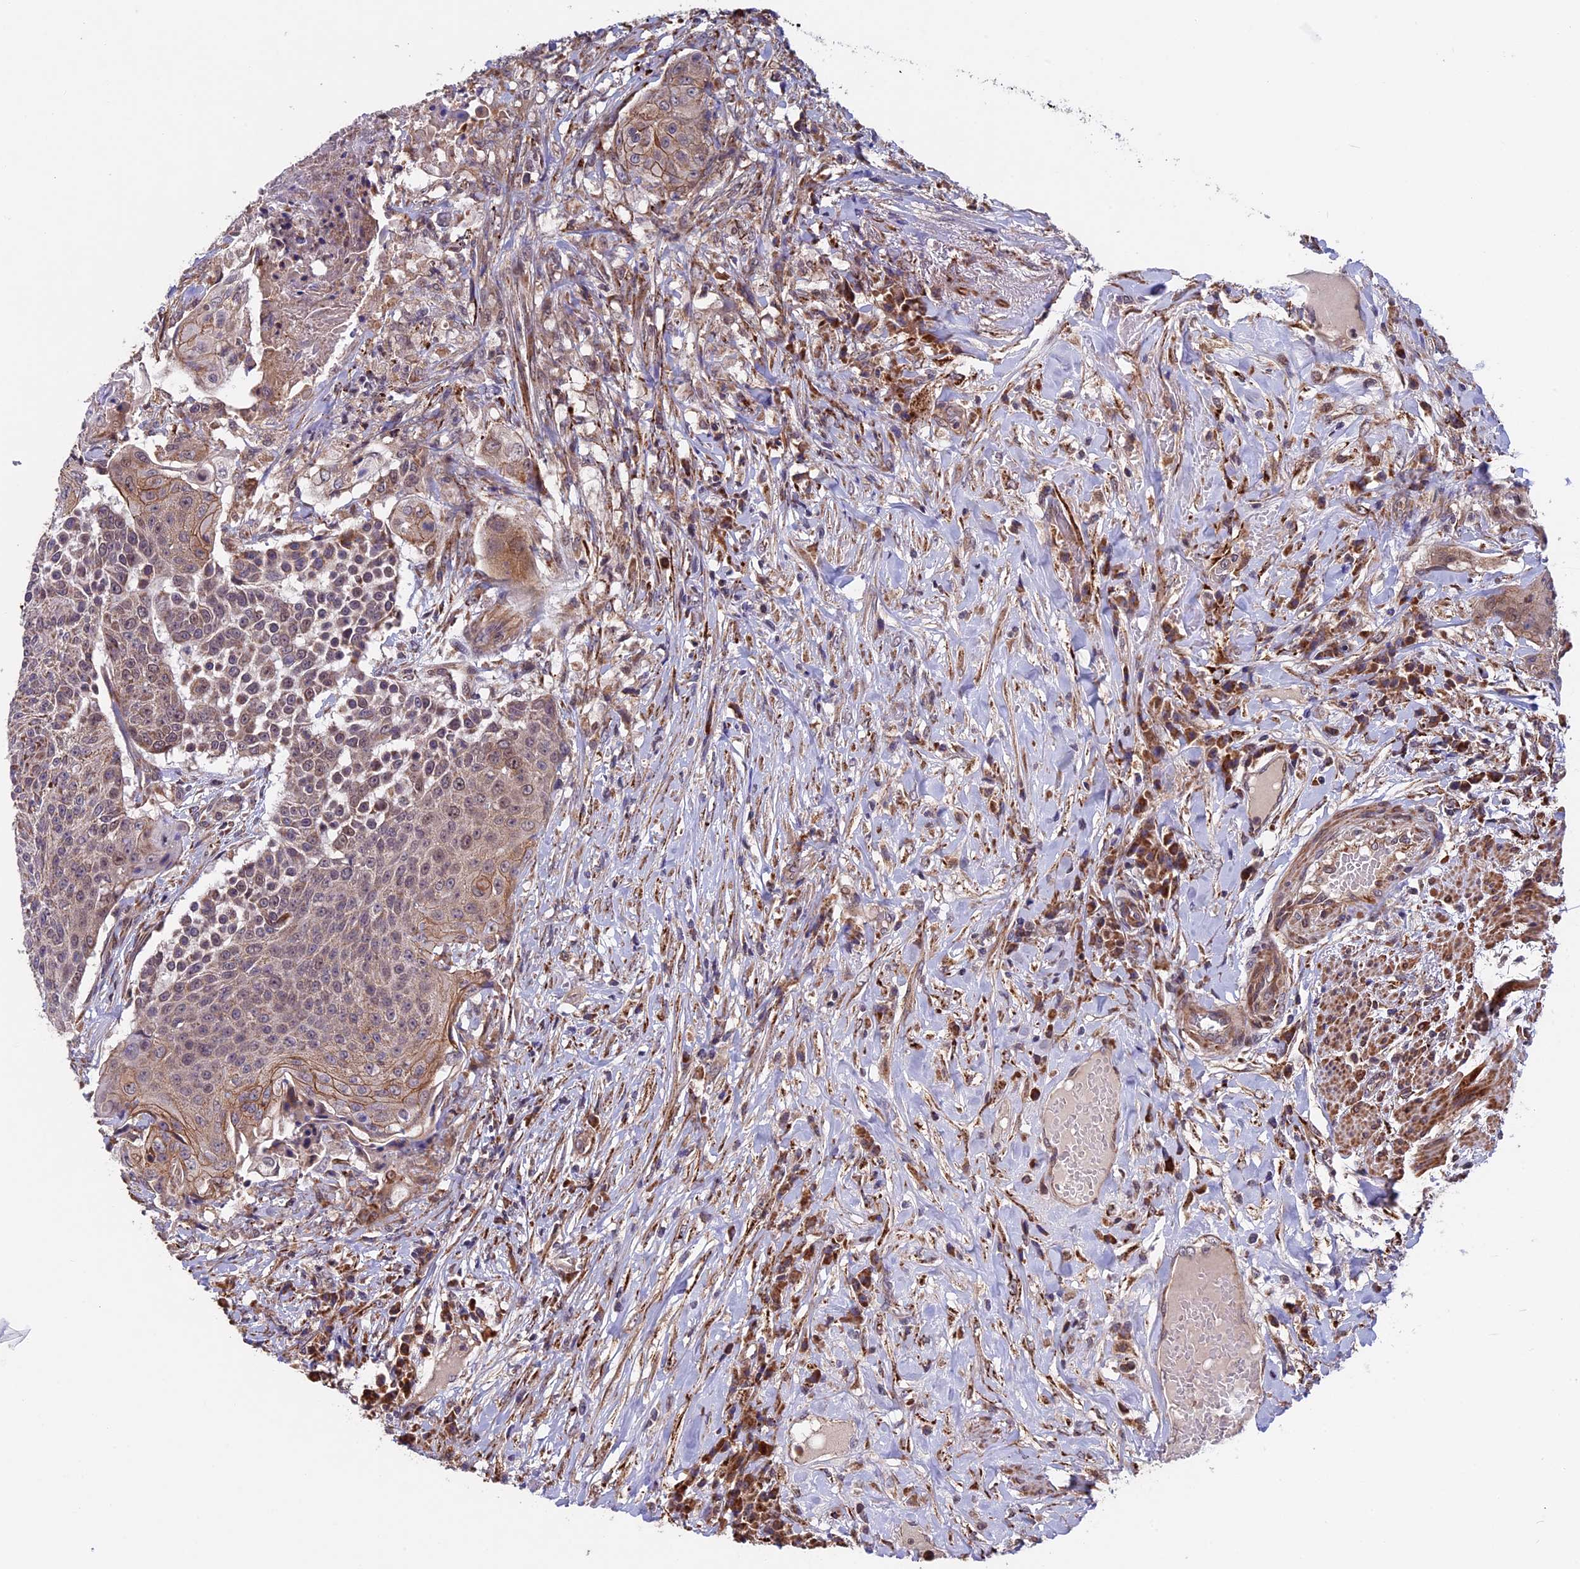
{"staining": {"intensity": "moderate", "quantity": ">75%", "location": "cytoplasmic/membranous"}, "tissue": "urothelial cancer", "cell_type": "Tumor cells", "image_type": "cancer", "snomed": [{"axis": "morphology", "description": "Urothelial carcinoma, High grade"}, {"axis": "topography", "description": "Urinary bladder"}], "caption": "An image of human urothelial carcinoma (high-grade) stained for a protein reveals moderate cytoplasmic/membranous brown staining in tumor cells. (brown staining indicates protein expression, while blue staining denotes nuclei).", "gene": "RNF17", "patient": {"sex": "female", "age": 63}}